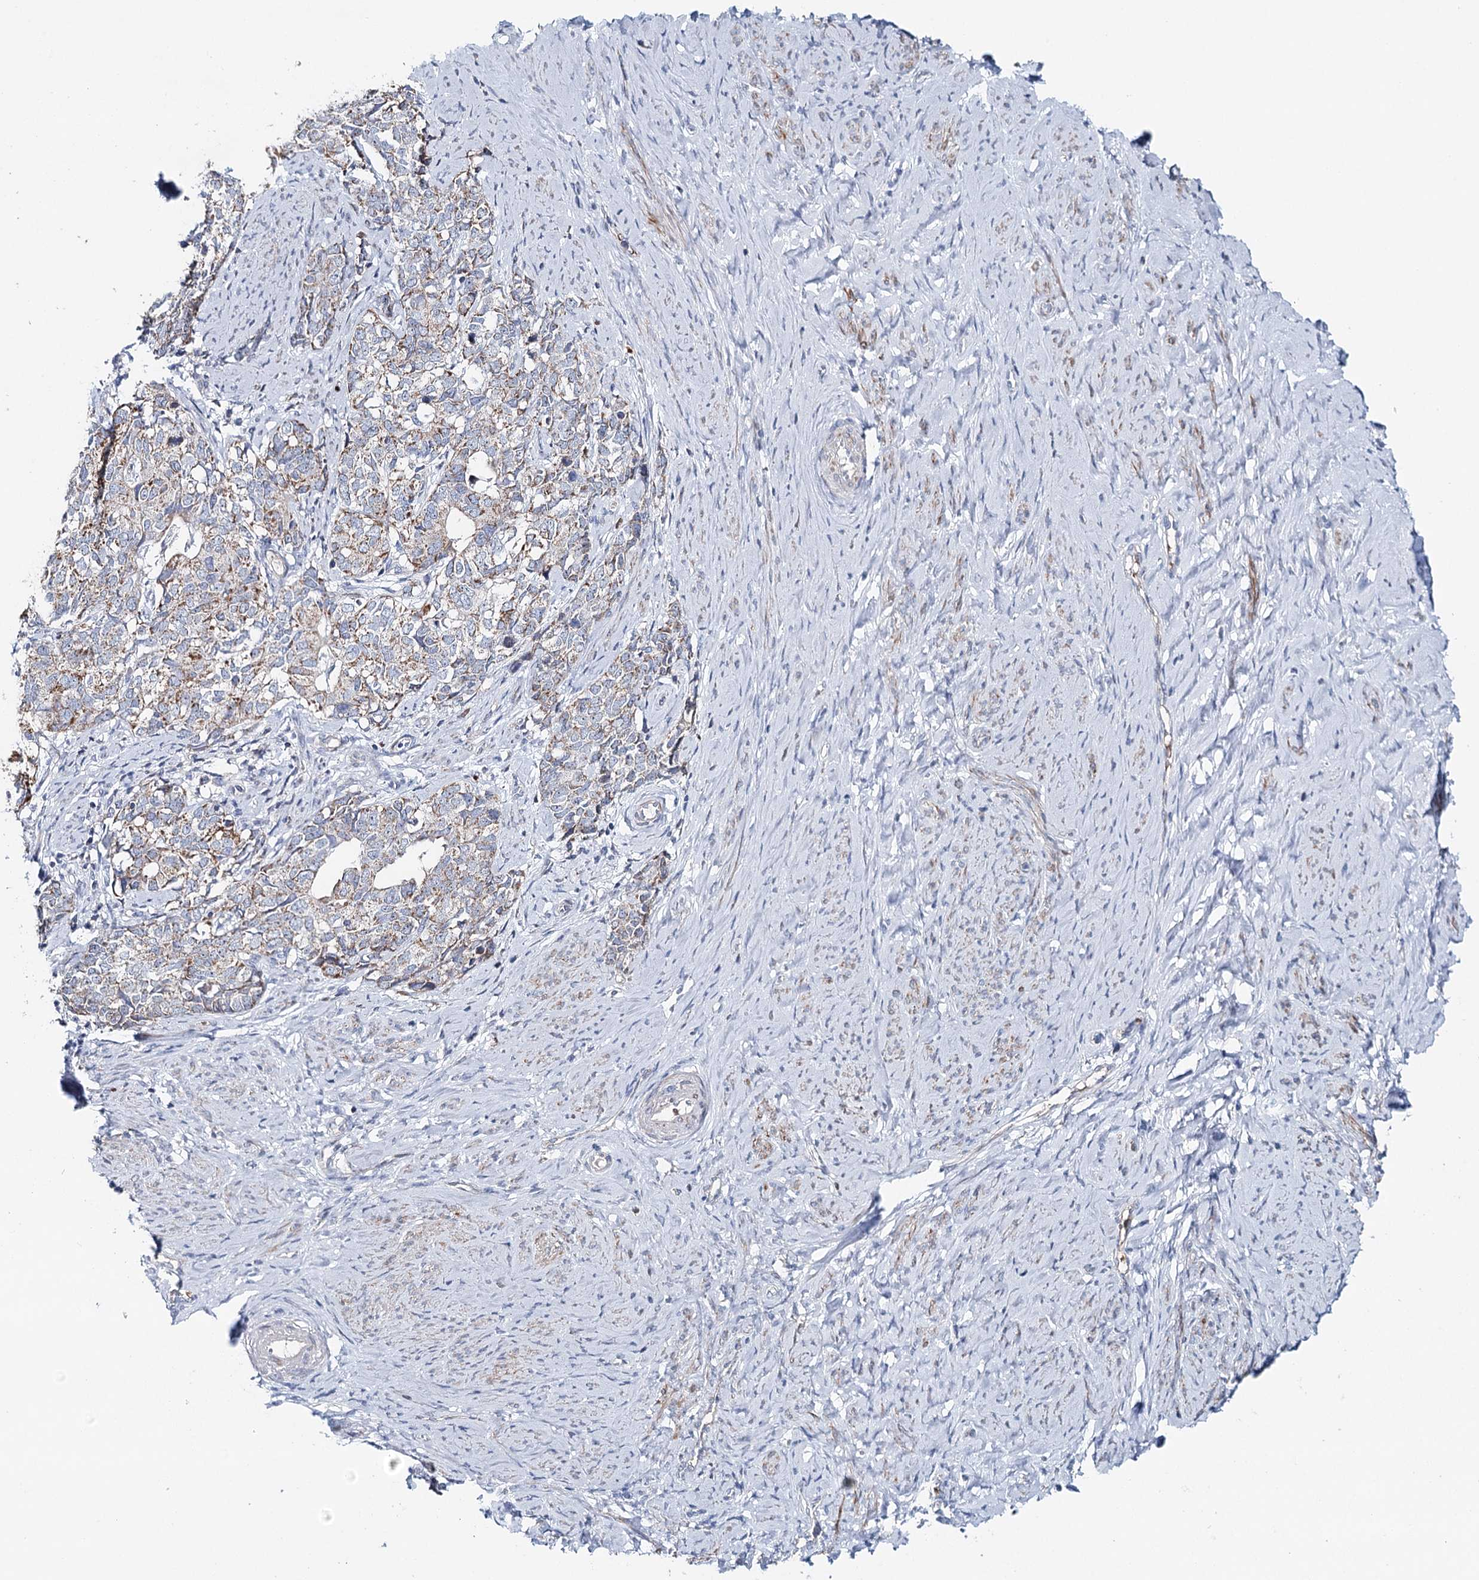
{"staining": {"intensity": "weak", "quantity": ">75%", "location": "cytoplasmic/membranous"}, "tissue": "cervical cancer", "cell_type": "Tumor cells", "image_type": "cancer", "snomed": [{"axis": "morphology", "description": "Squamous cell carcinoma, NOS"}, {"axis": "topography", "description": "Cervix"}], "caption": "Immunohistochemistry (IHC) histopathology image of neoplastic tissue: human cervical cancer (squamous cell carcinoma) stained using immunohistochemistry reveals low levels of weak protein expression localized specifically in the cytoplasmic/membranous of tumor cells, appearing as a cytoplasmic/membranous brown color.", "gene": "RBM43", "patient": {"sex": "female", "age": 63}}